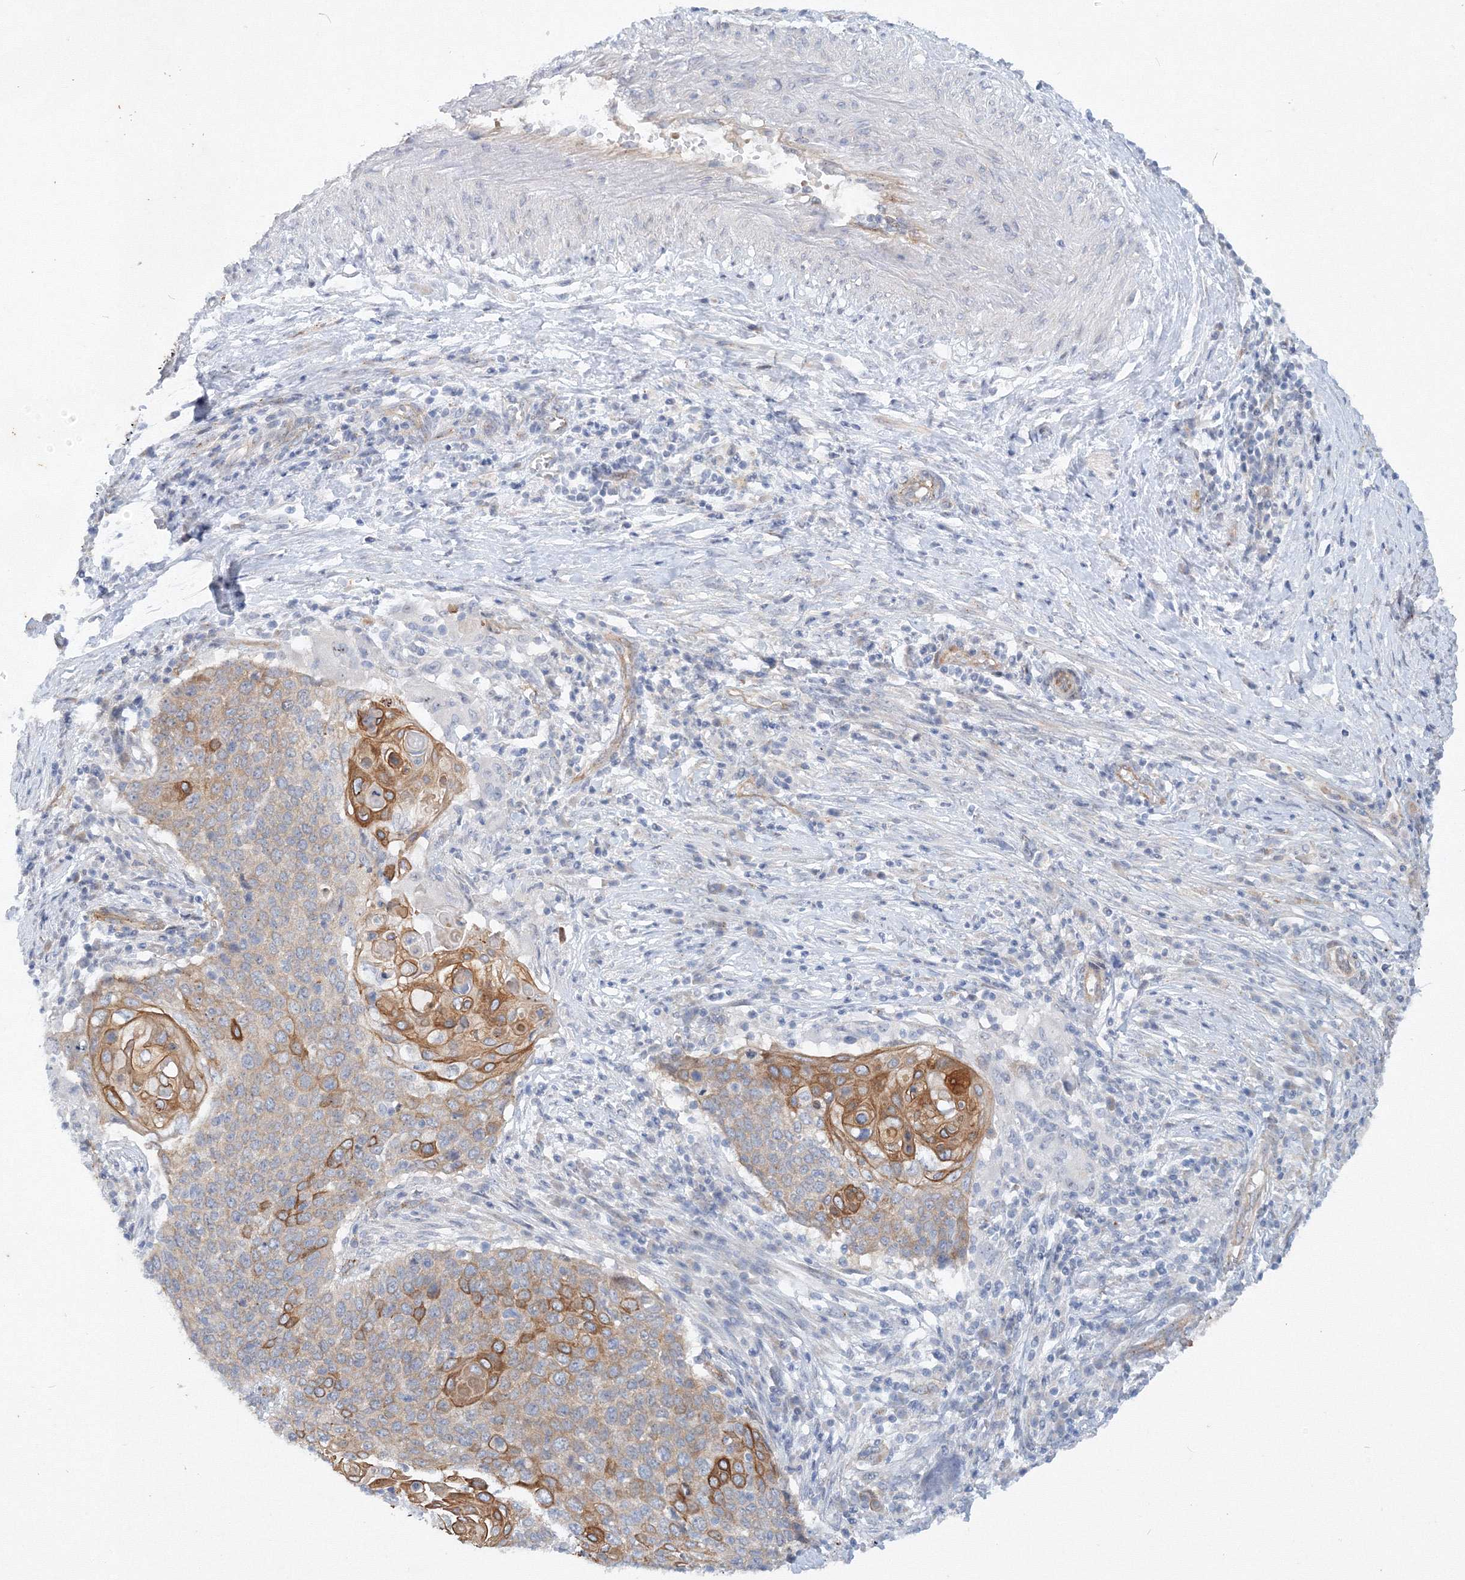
{"staining": {"intensity": "moderate", "quantity": "25%-75%", "location": "cytoplasmic/membranous"}, "tissue": "cervical cancer", "cell_type": "Tumor cells", "image_type": "cancer", "snomed": [{"axis": "morphology", "description": "Squamous cell carcinoma, NOS"}, {"axis": "topography", "description": "Cervix"}], "caption": "This is an image of IHC staining of squamous cell carcinoma (cervical), which shows moderate positivity in the cytoplasmic/membranous of tumor cells.", "gene": "TANC1", "patient": {"sex": "female", "age": 39}}